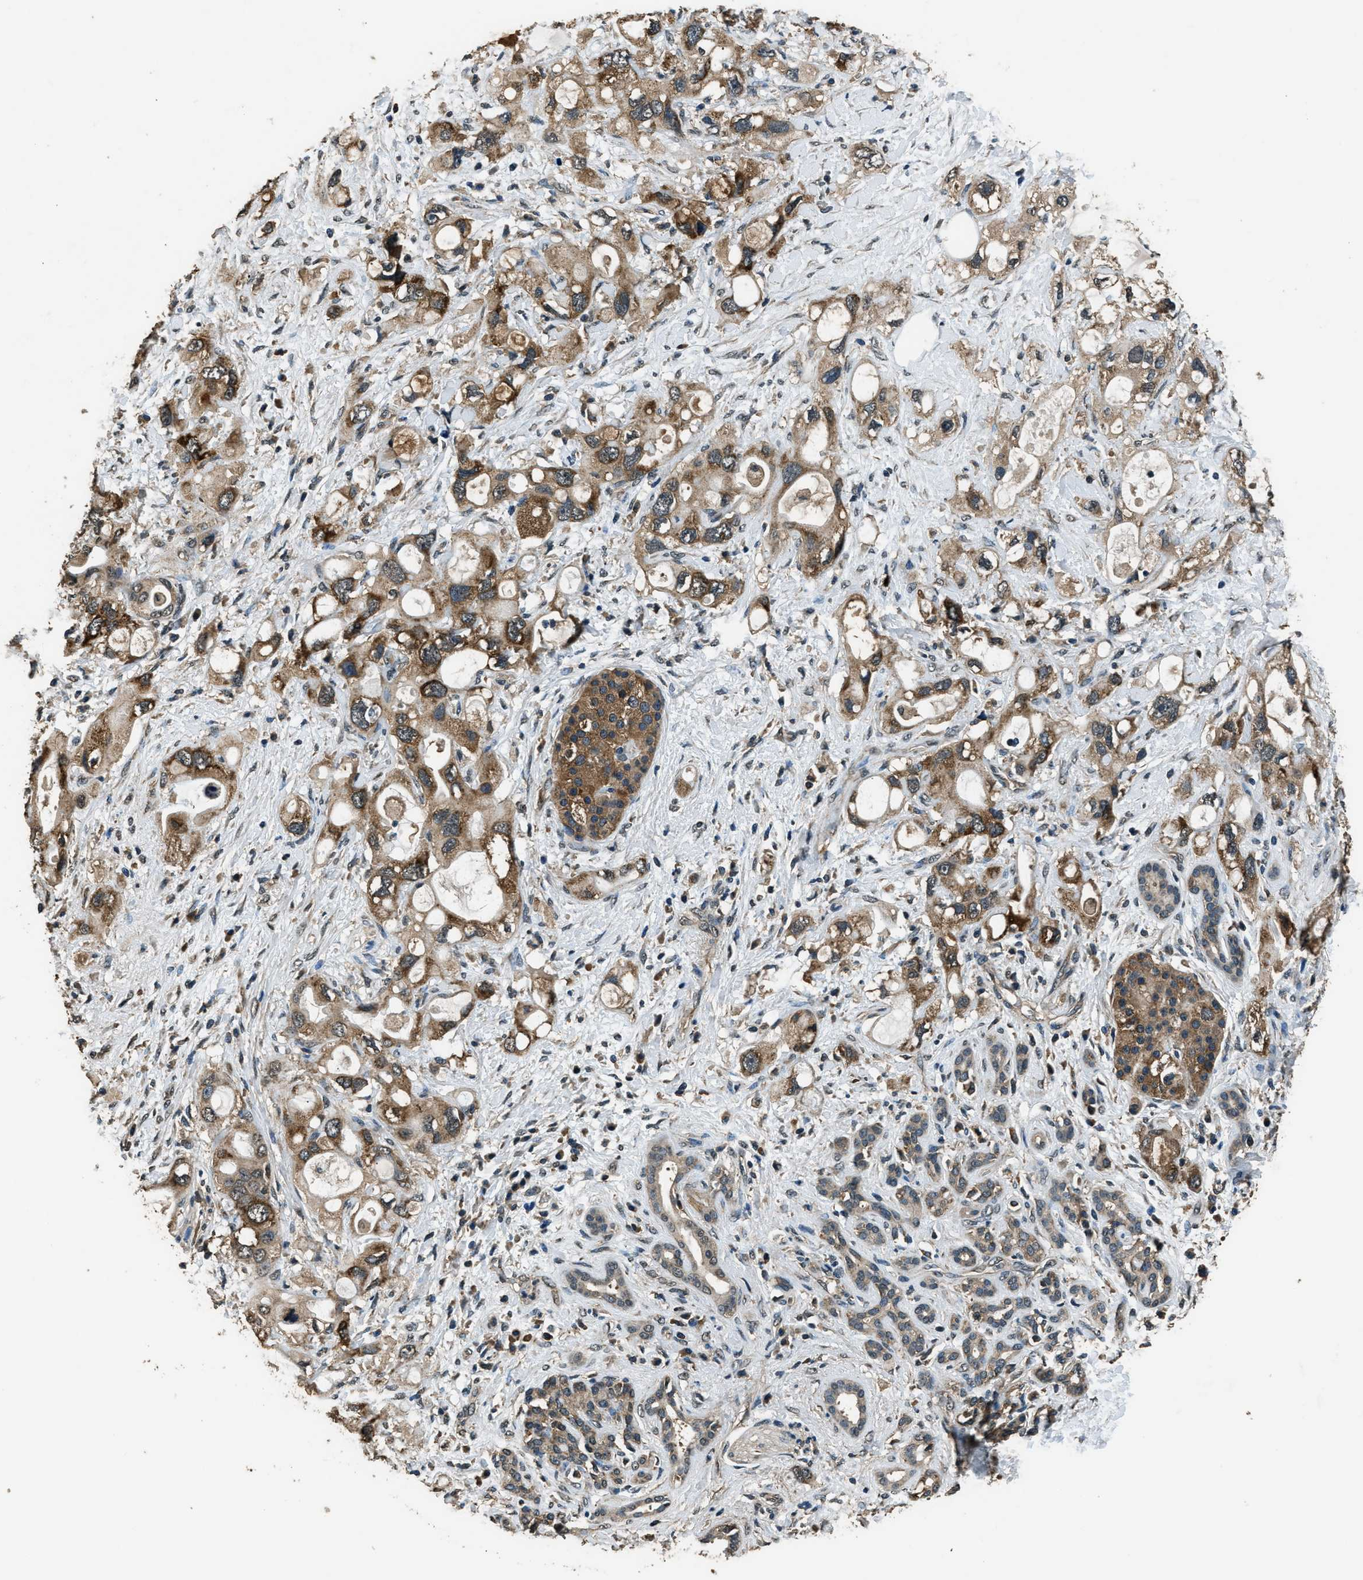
{"staining": {"intensity": "moderate", "quantity": ">75%", "location": "cytoplasmic/membranous"}, "tissue": "pancreatic cancer", "cell_type": "Tumor cells", "image_type": "cancer", "snomed": [{"axis": "morphology", "description": "Adenocarcinoma, NOS"}, {"axis": "topography", "description": "Pancreas"}], "caption": "The photomicrograph exhibits staining of pancreatic cancer, revealing moderate cytoplasmic/membranous protein expression (brown color) within tumor cells.", "gene": "SALL3", "patient": {"sex": "female", "age": 56}}